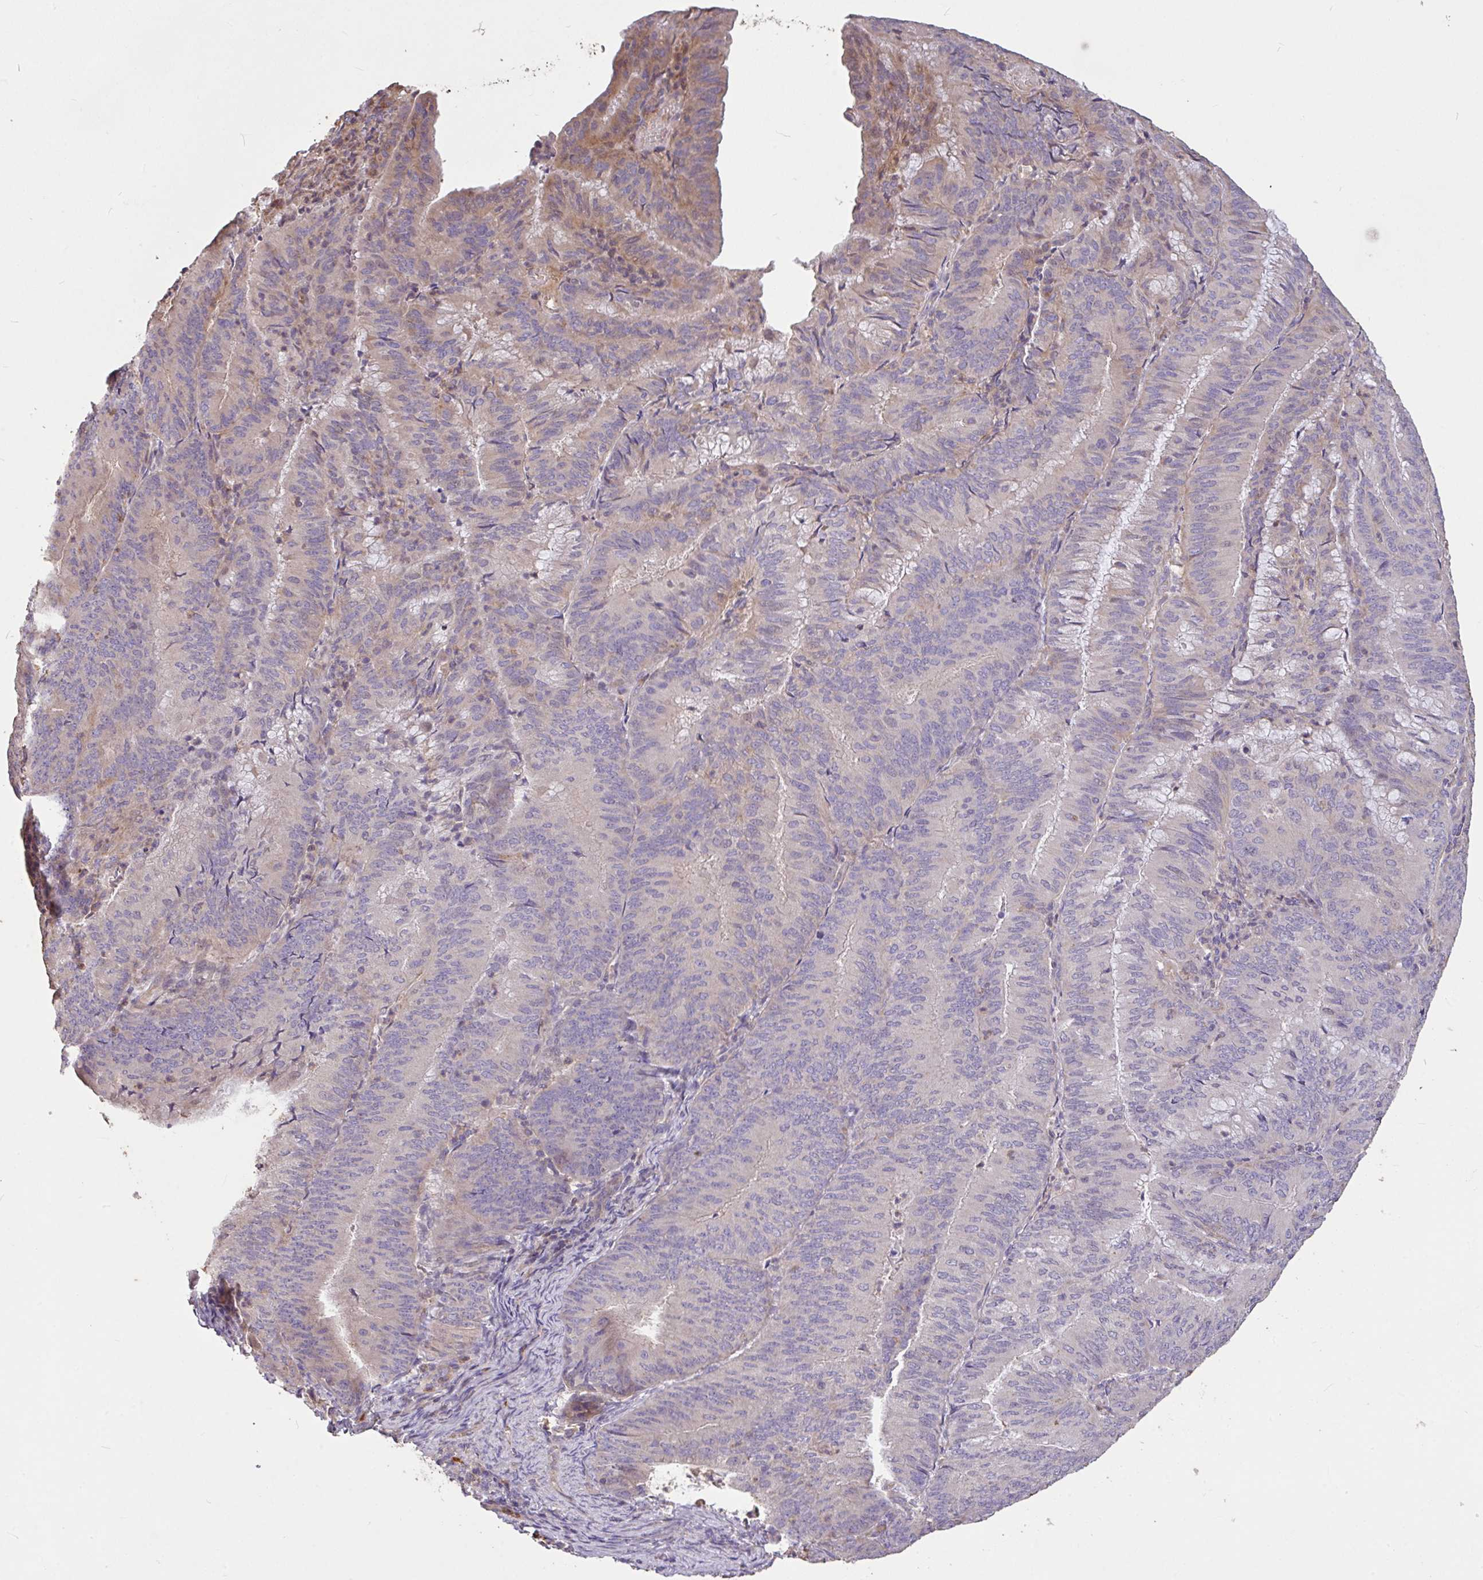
{"staining": {"intensity": "negative", "quantity": "none", "location": "none"}, "tissue": "endometrial cancer", "cell_type": "Tumor cells", "image_type": "cancer", "snomed": [{"axis": "morphology", "description": "Adenocarcinoma, NOS"}, {"axis": "topography", "description": "Endometrium"}], "caption": "The photomicrograph displays no significant expression in tumor cells of endometrial adenocarcinoma.", "gene": "FCER1A", "patient": {"sex": "female", "age": 57}}